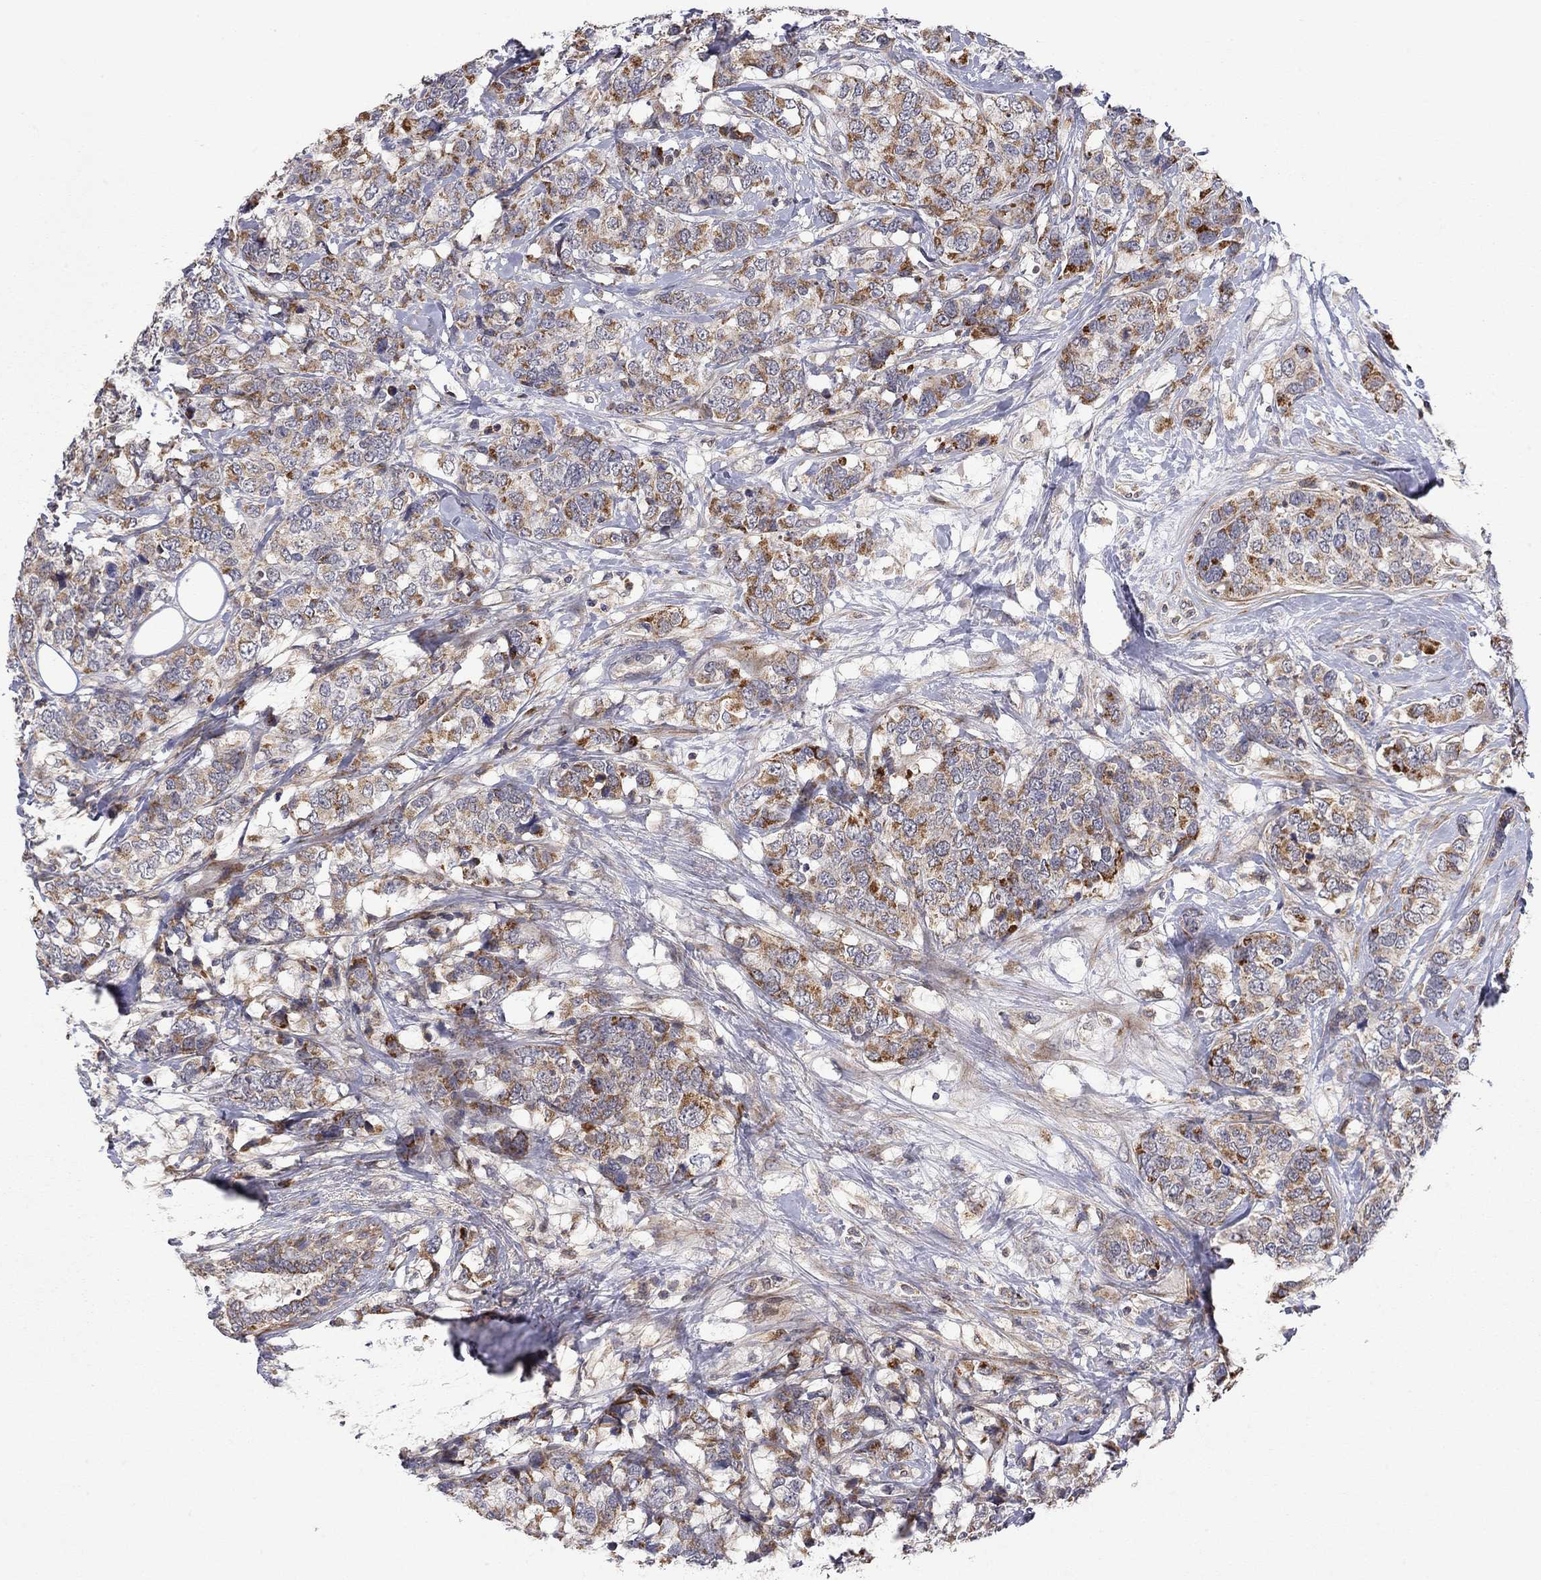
{"staining": {"intensity": "strong", "quantity": "<25%", "location": "cytoplasmic/membranous"}, "tissue": "breast cancer", "cell_type": "Tumor cells", "image_type": "cancer", "snomed": [{"axis": "morphology", "description": "Lobular carcinoma"}, {"axis": "topography", "description": "Breast"}], "caption": "High-power microscopy captured an immunohistochemistry (IHC) micrograph of breast cancer (lobular carcinoma), revealing strong cytoplasmic/membranous expression in approximately <25% of tumor cells.", "gene": "IDS", "patient": {"sex": "female", "age": 59}}